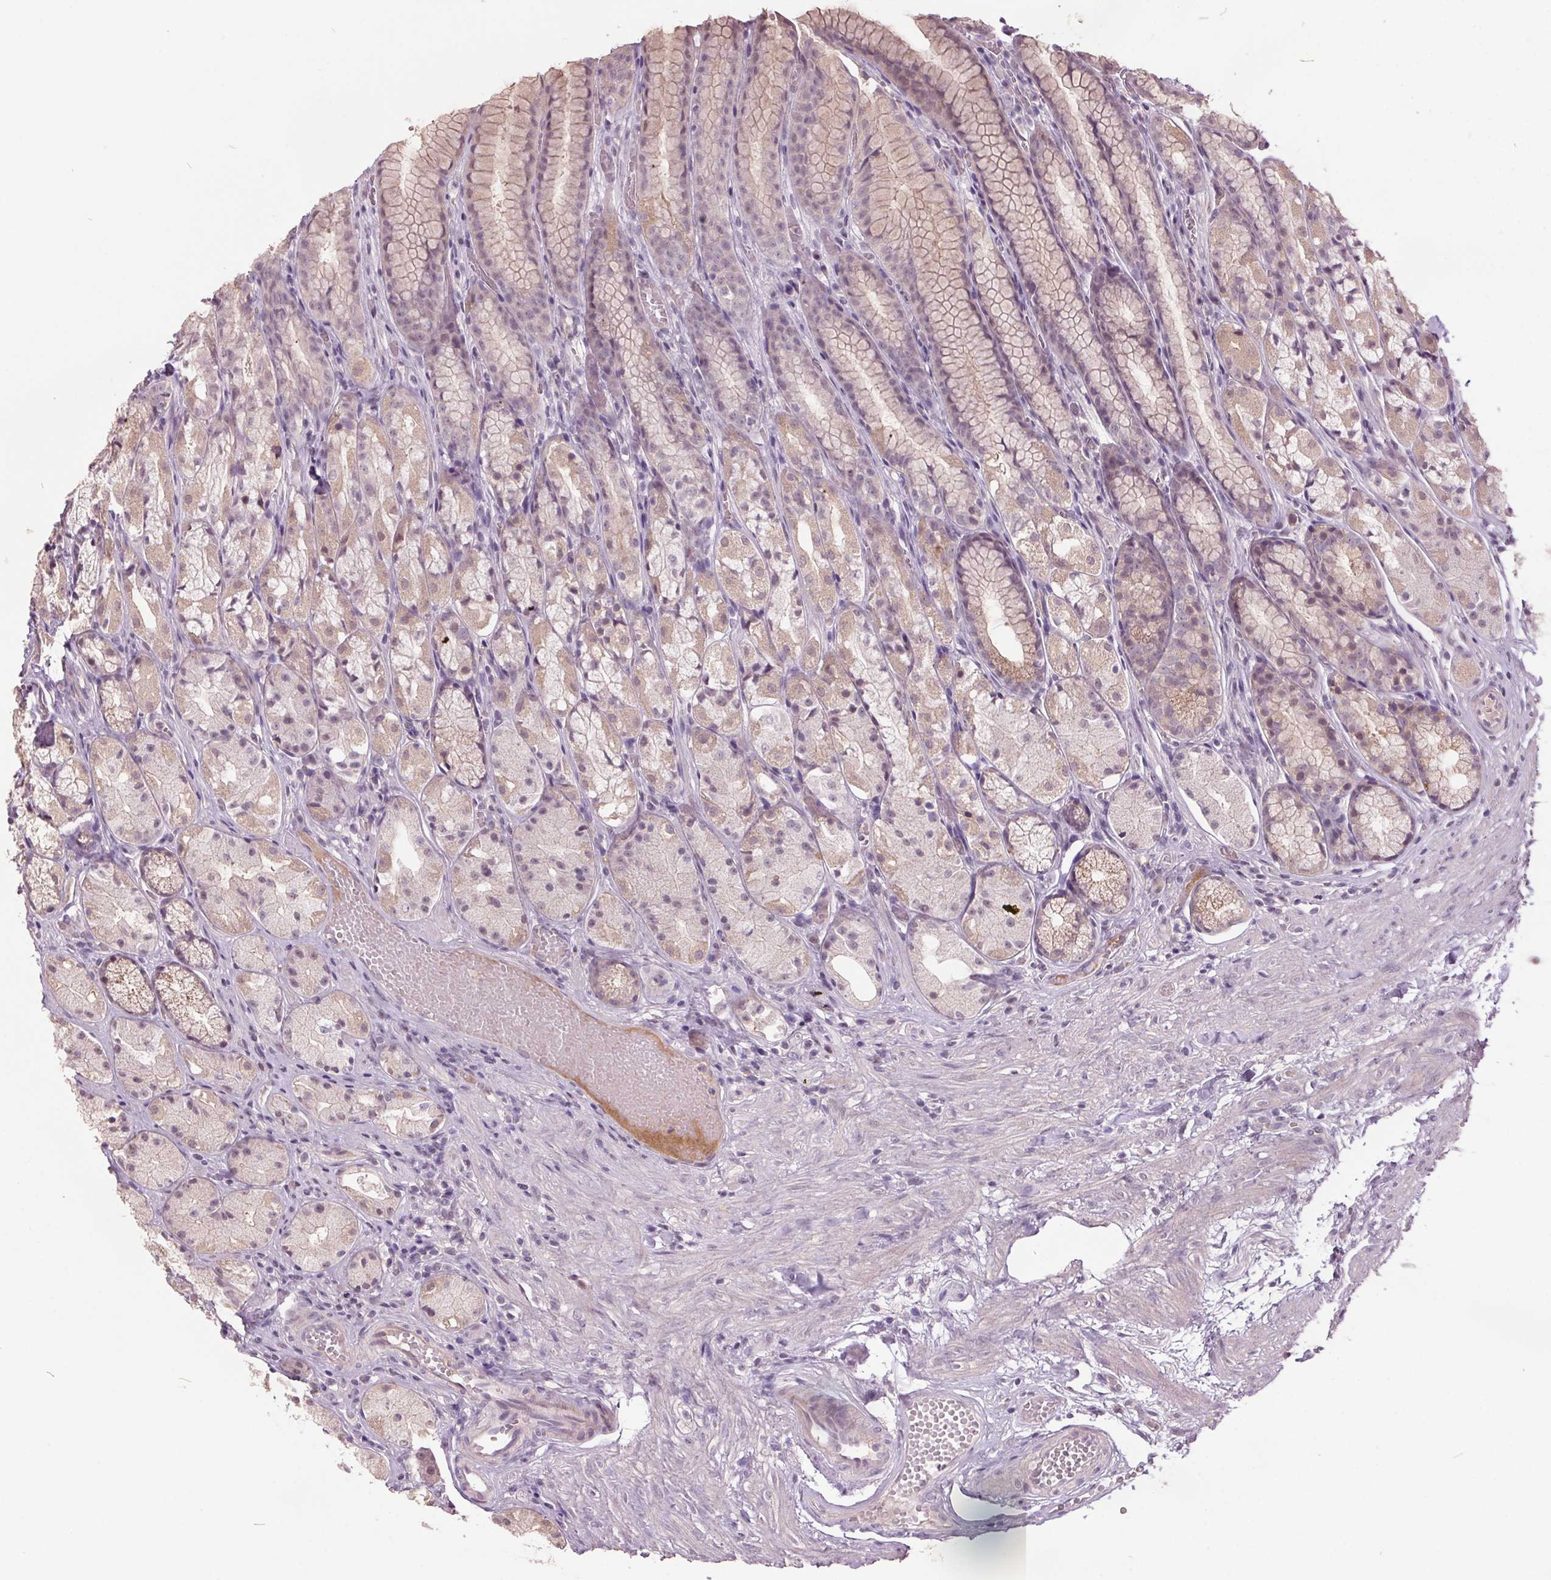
{"staining": {"intensity": "weak", "quantity": "25%-75%", "location": "cytoplasmic/membranous,nuclear"}, "tissue": "stomach", "cell_type": "Glandular cells", "image_type": "normal", "snomed": [{"axis": "morphology", "description": "Normal tissue, NOS"}, {"axis": "topography", "description": "Stomach"}], "caption": "A micrograph showing weak cytoplasmic/membranous,nuclear positivity in about 25%-75% of glandular cells in unremarkable stomach, as visualized by brown immunohistochemical staining.", "gene": "C2orf16", "patient": {"sex": "male", "age": 70}}